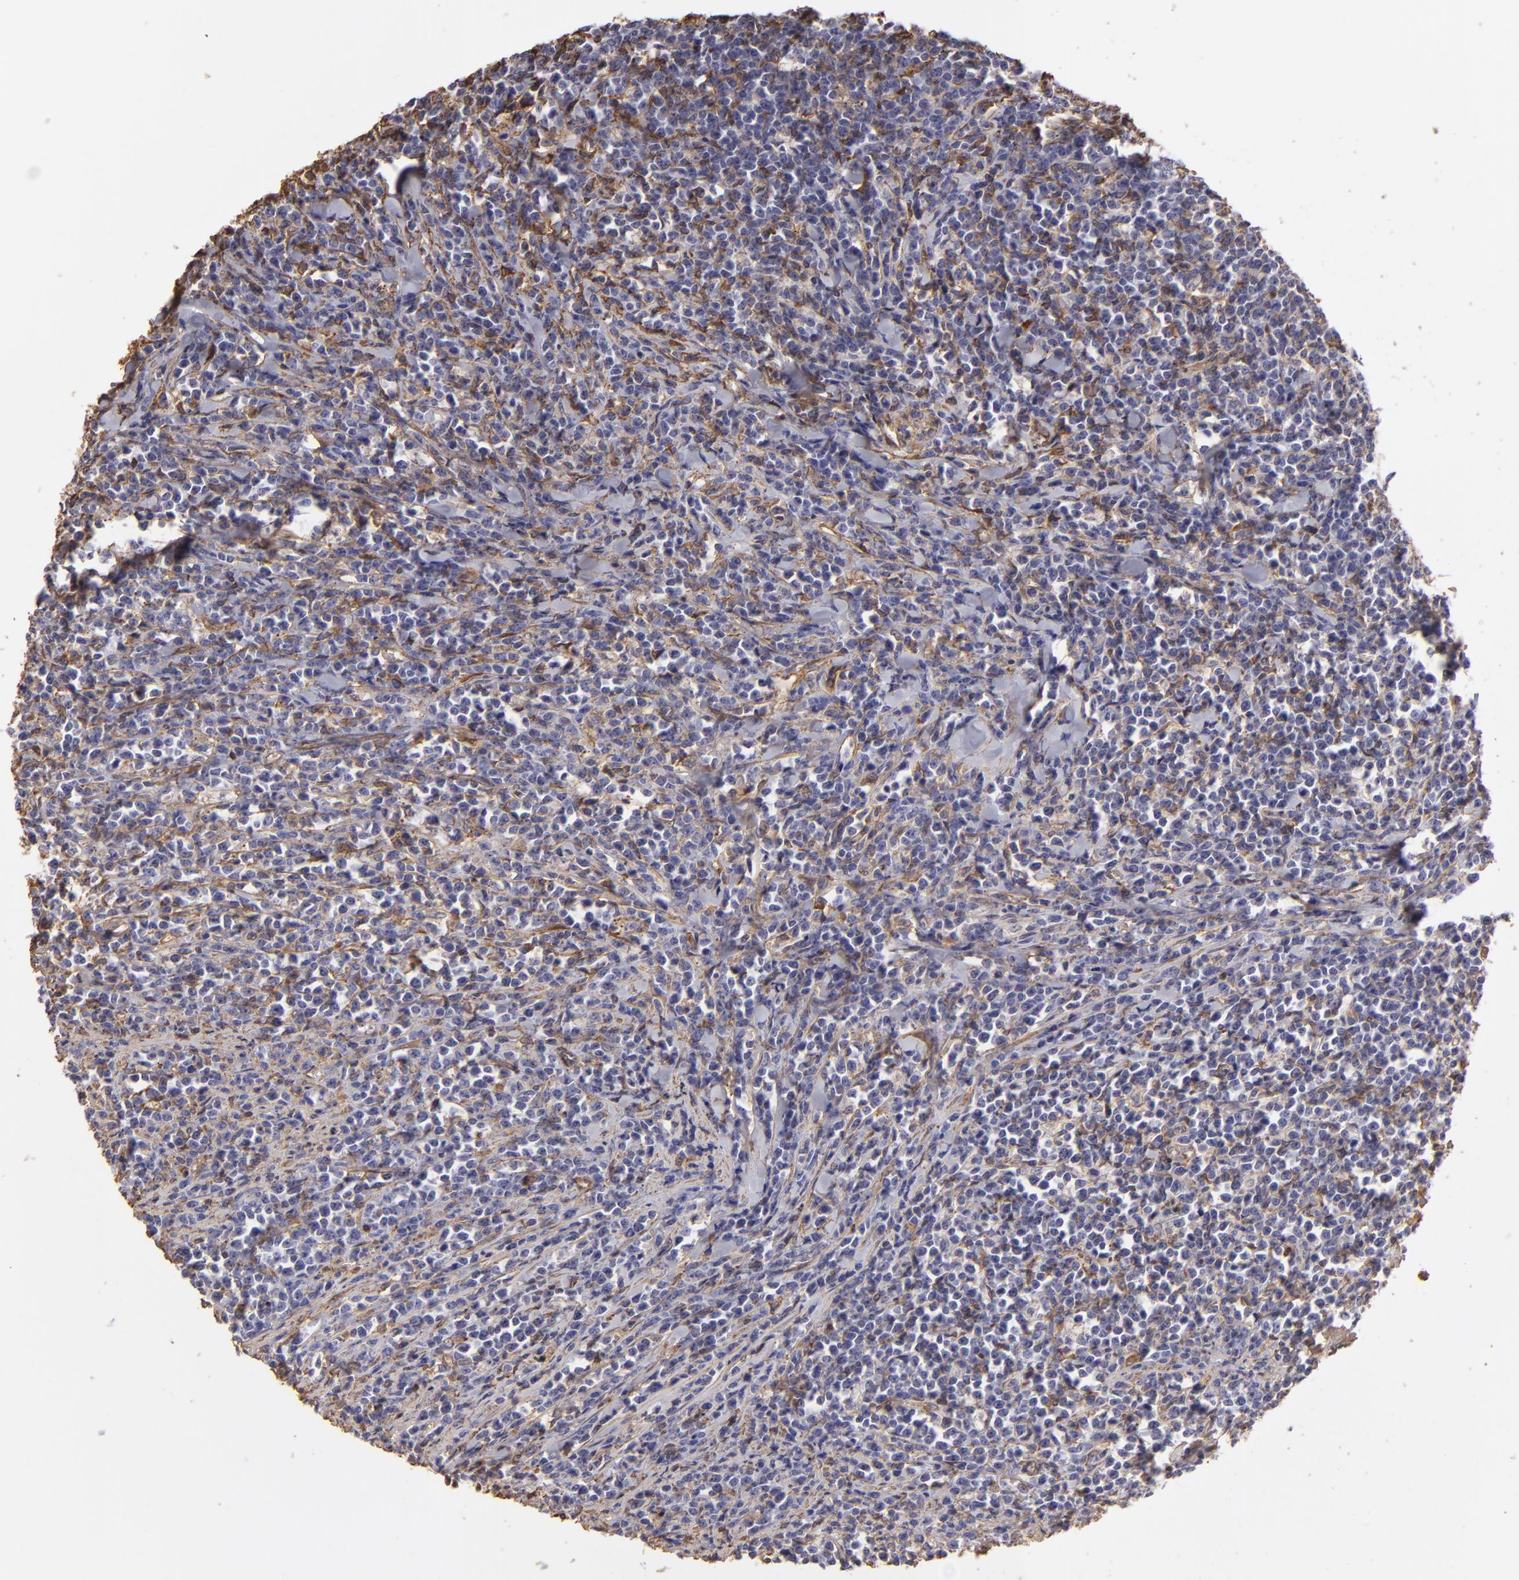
{"staining": {"intensity": "negative", "quantity": "none", "location": "none"}, "tissue": "lymphoma", "cell_type": "Tumor cells", "image_type": "cancer", "snomed": [{"axis": "morphology", "description": "Malignant lymphoma, non-Hodgkin's type, High grade"}, {"axis": "topography", "description": "Small intestine"}, {"axis": "topography", "description": "Colon"}], "caption": "This image is of high-grade malignant lymphoma, non-Hodgkin's type stained with immunohistochemistry to label a protein in brown with the nuclei are counter-stained blue. There is no expression in tumor cells. The staining is performed using DAB brown chromogen with nuclei counter-stained in using hematoxylin.", "gene": "HSPB6", "patient": {"sex": "male", "age": 8}}